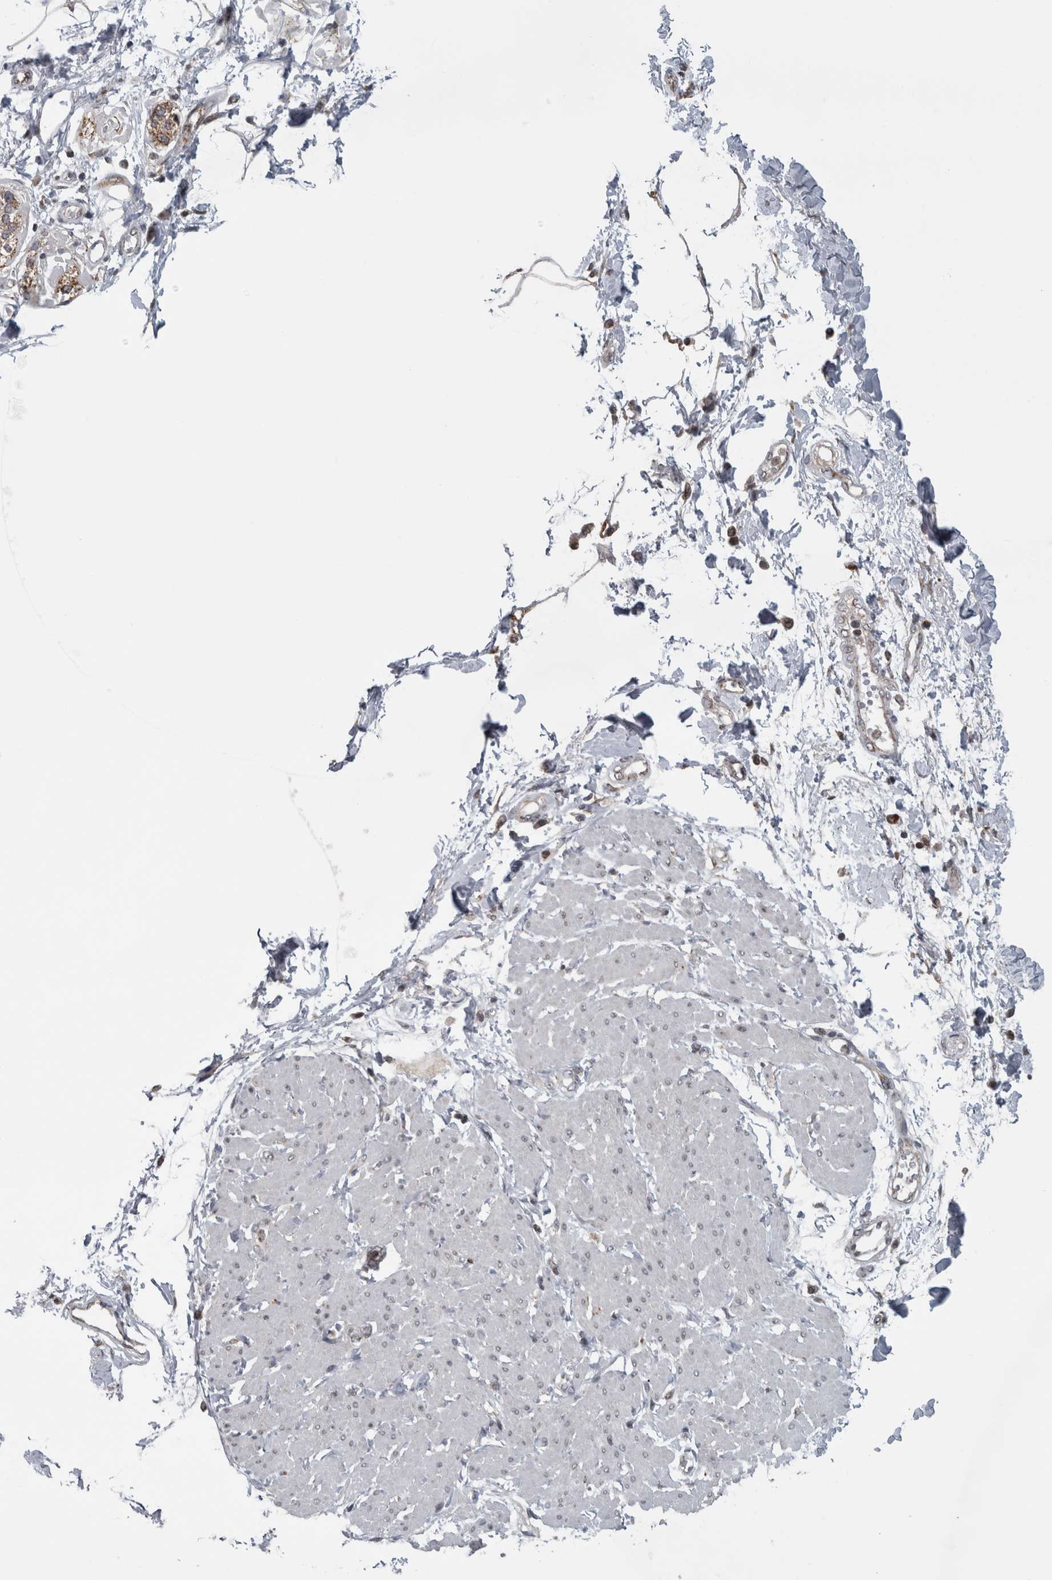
{"staining": {"intensity": "weak", "quantity": ">75%", "location": "cytoplasmic/membranous"}, "tissue": "pancreatic cancer", "cell_type": "Tumor cells", "image_type": "cancer", "snomed": [{"axis": "morphology", "description": "Normal tissue, NOS"}, {"axis": "morphology", "description": "Adenocarcinoma, NOS"}, {"axis": "topography", "description": "Pancreas"}, {"axis": "topography", "description": "Duodenum"}], "caption": "About >75% of tumor cells in human adenocarcinoma (pancreatic) demonstrate weak cytoplasmic/membranous protein positivity as visualized by brown immunohistochemical staining.", "gene": "OR2K2", "patient": {"sex": "female", "age": 60}}